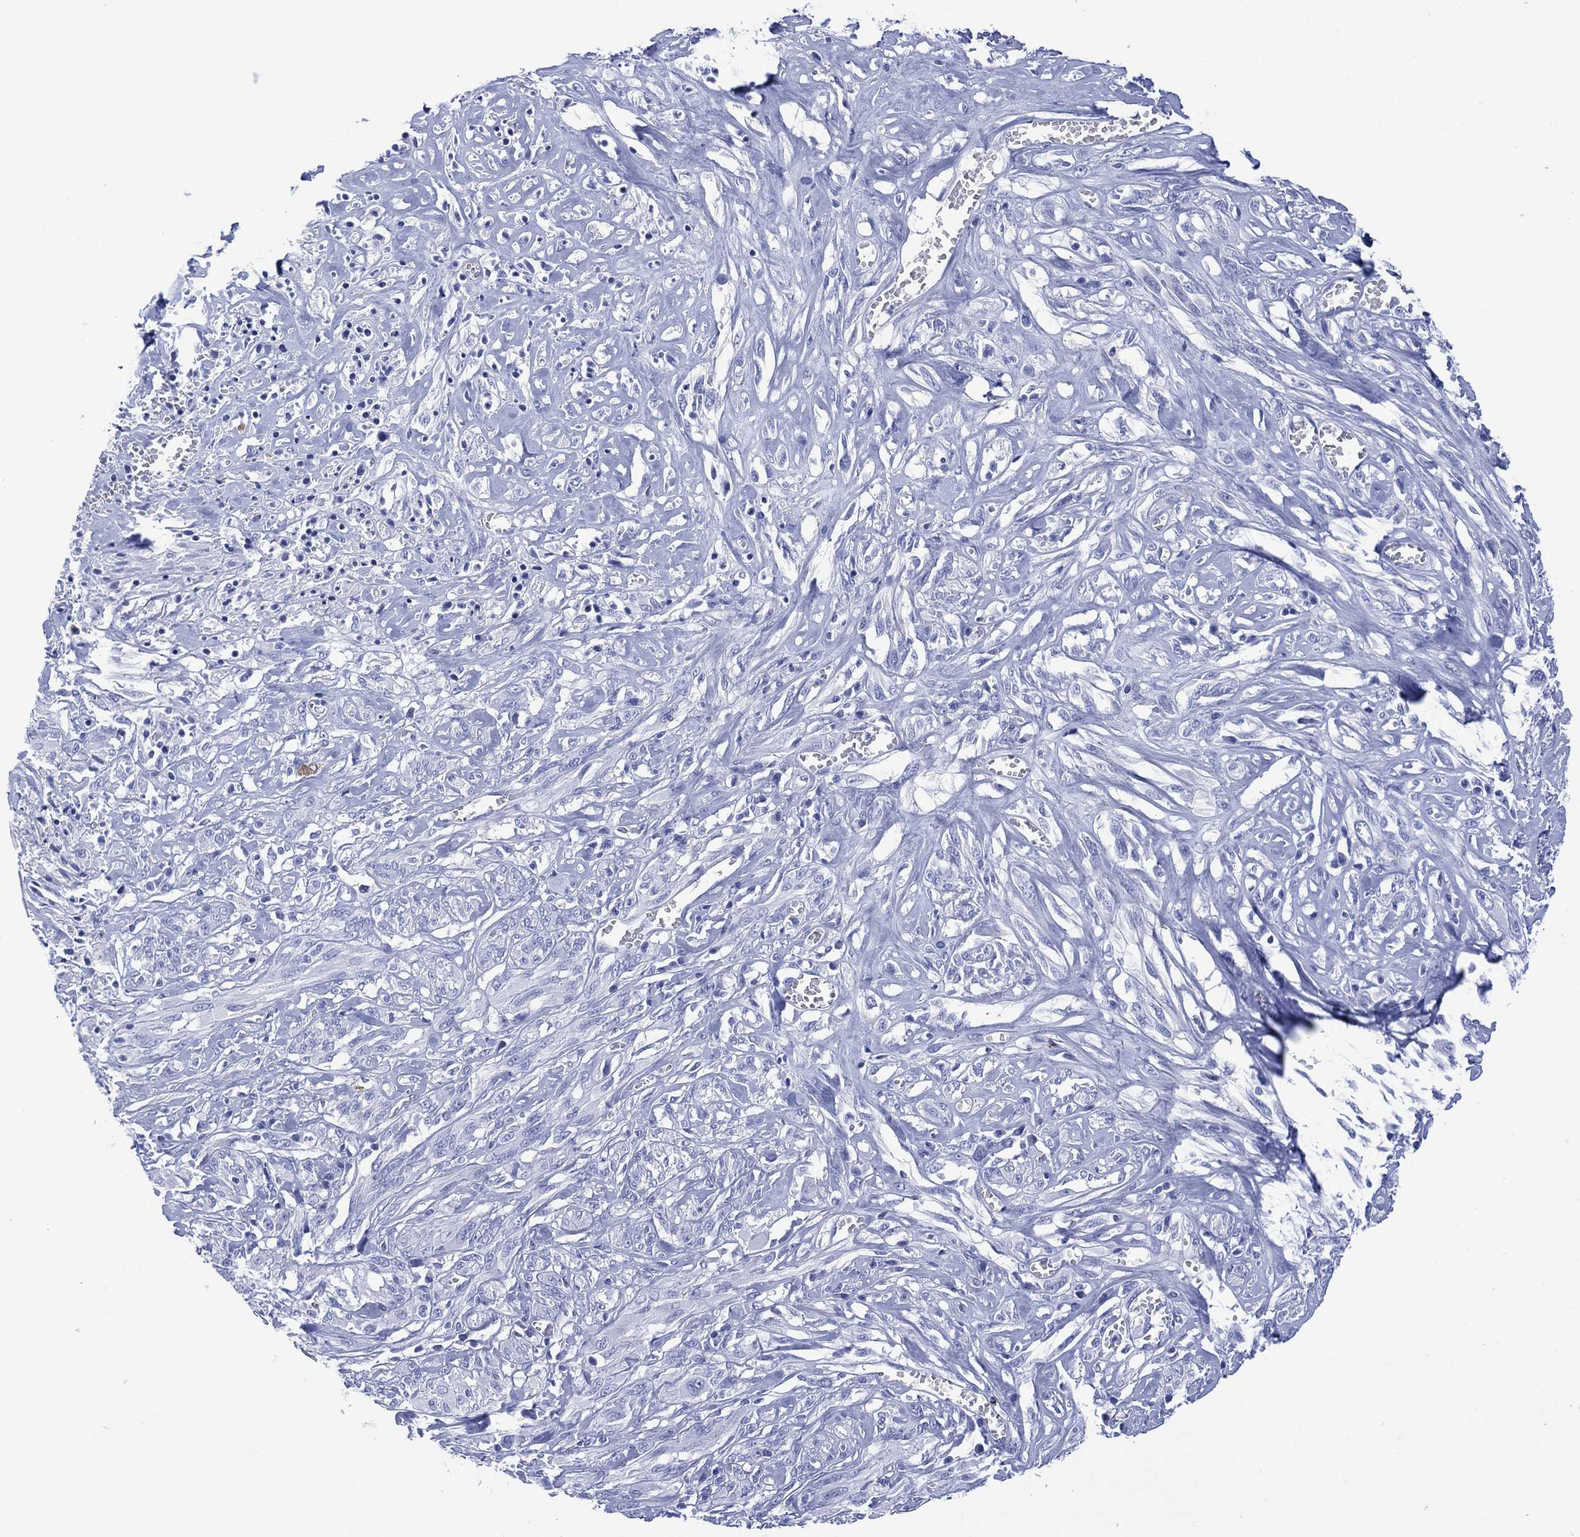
{"staining": {"intensity": "negative", "quantity": "none", "location": "none"}, "tissue": "melanoma", "cell_type": "Tumor cells", "image_type": "cancer", "snomed": [{"axis": "morphology", "description": "Malignant melanoma, NOS"}, {"axis": "topography", "description": "Skin"}], "caption": "A micrograph of malignant melanoma stained for a protein demonstrates no brown staining in tumor cells.", "gene": "DPP4", "patient": {"sex": "female", "age": 91}}